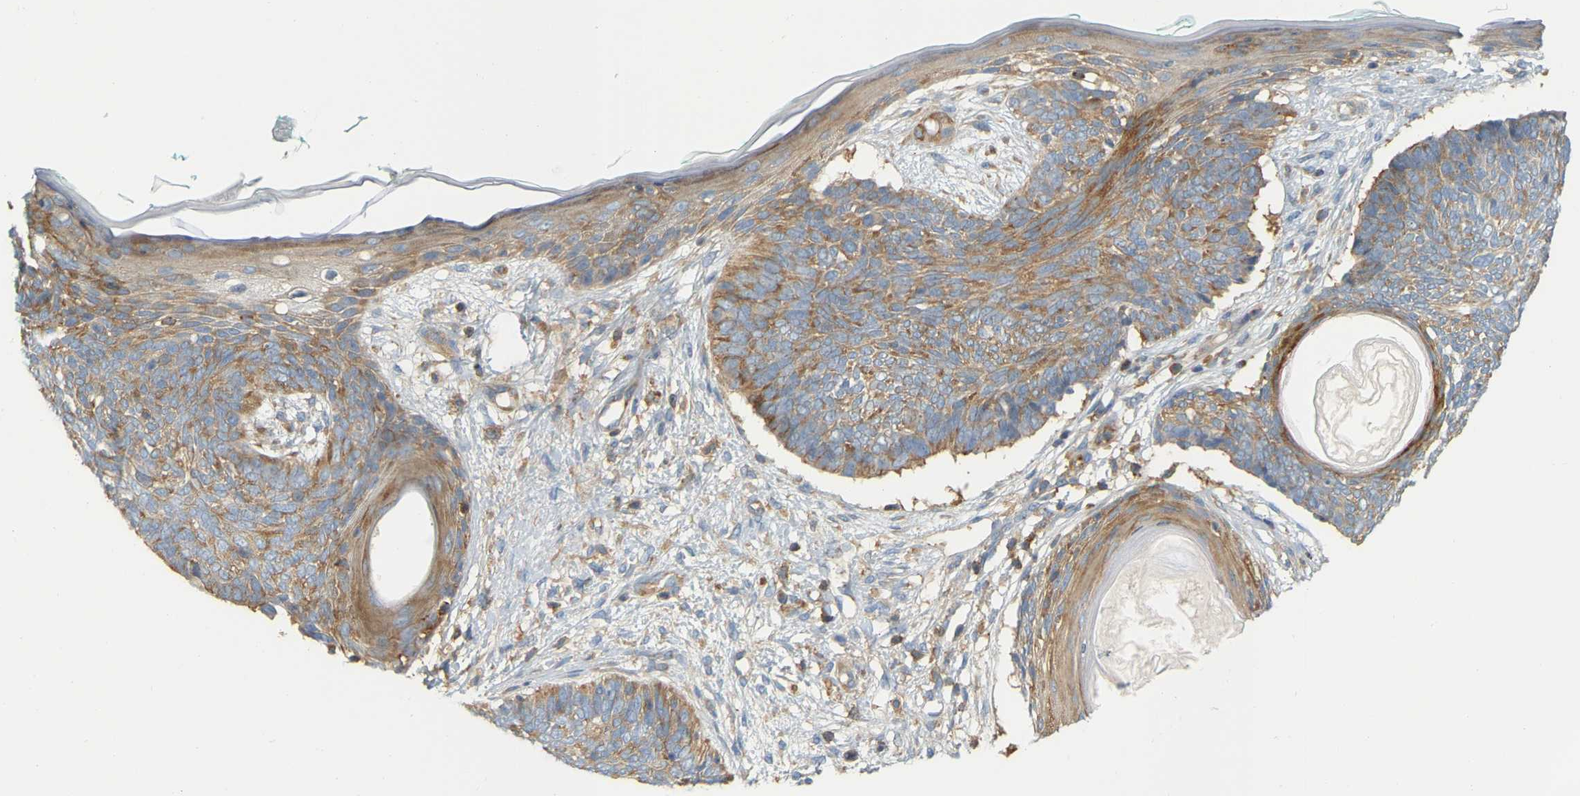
{"staining": {"intensity": "moderate", "quantity": ">75%", "location": "cytoplasmic/membranous"}, "tissue": "skin cancer", "cell_type": "Tumor cells", "image_type": "cancer", "snomed": [{"axis": "morphology", "description": "Basal cell carcinoma"}, {"axis": "topography", "description": "Skin"}], "caption": "Brown immunohistochemical staining in human skin cancer reveals moderate cytoplasmic/membranous expression in approximately >75% of tumor cells.", "gene": "AKAP13", "patient": {"sex": "female", "age": 84}}